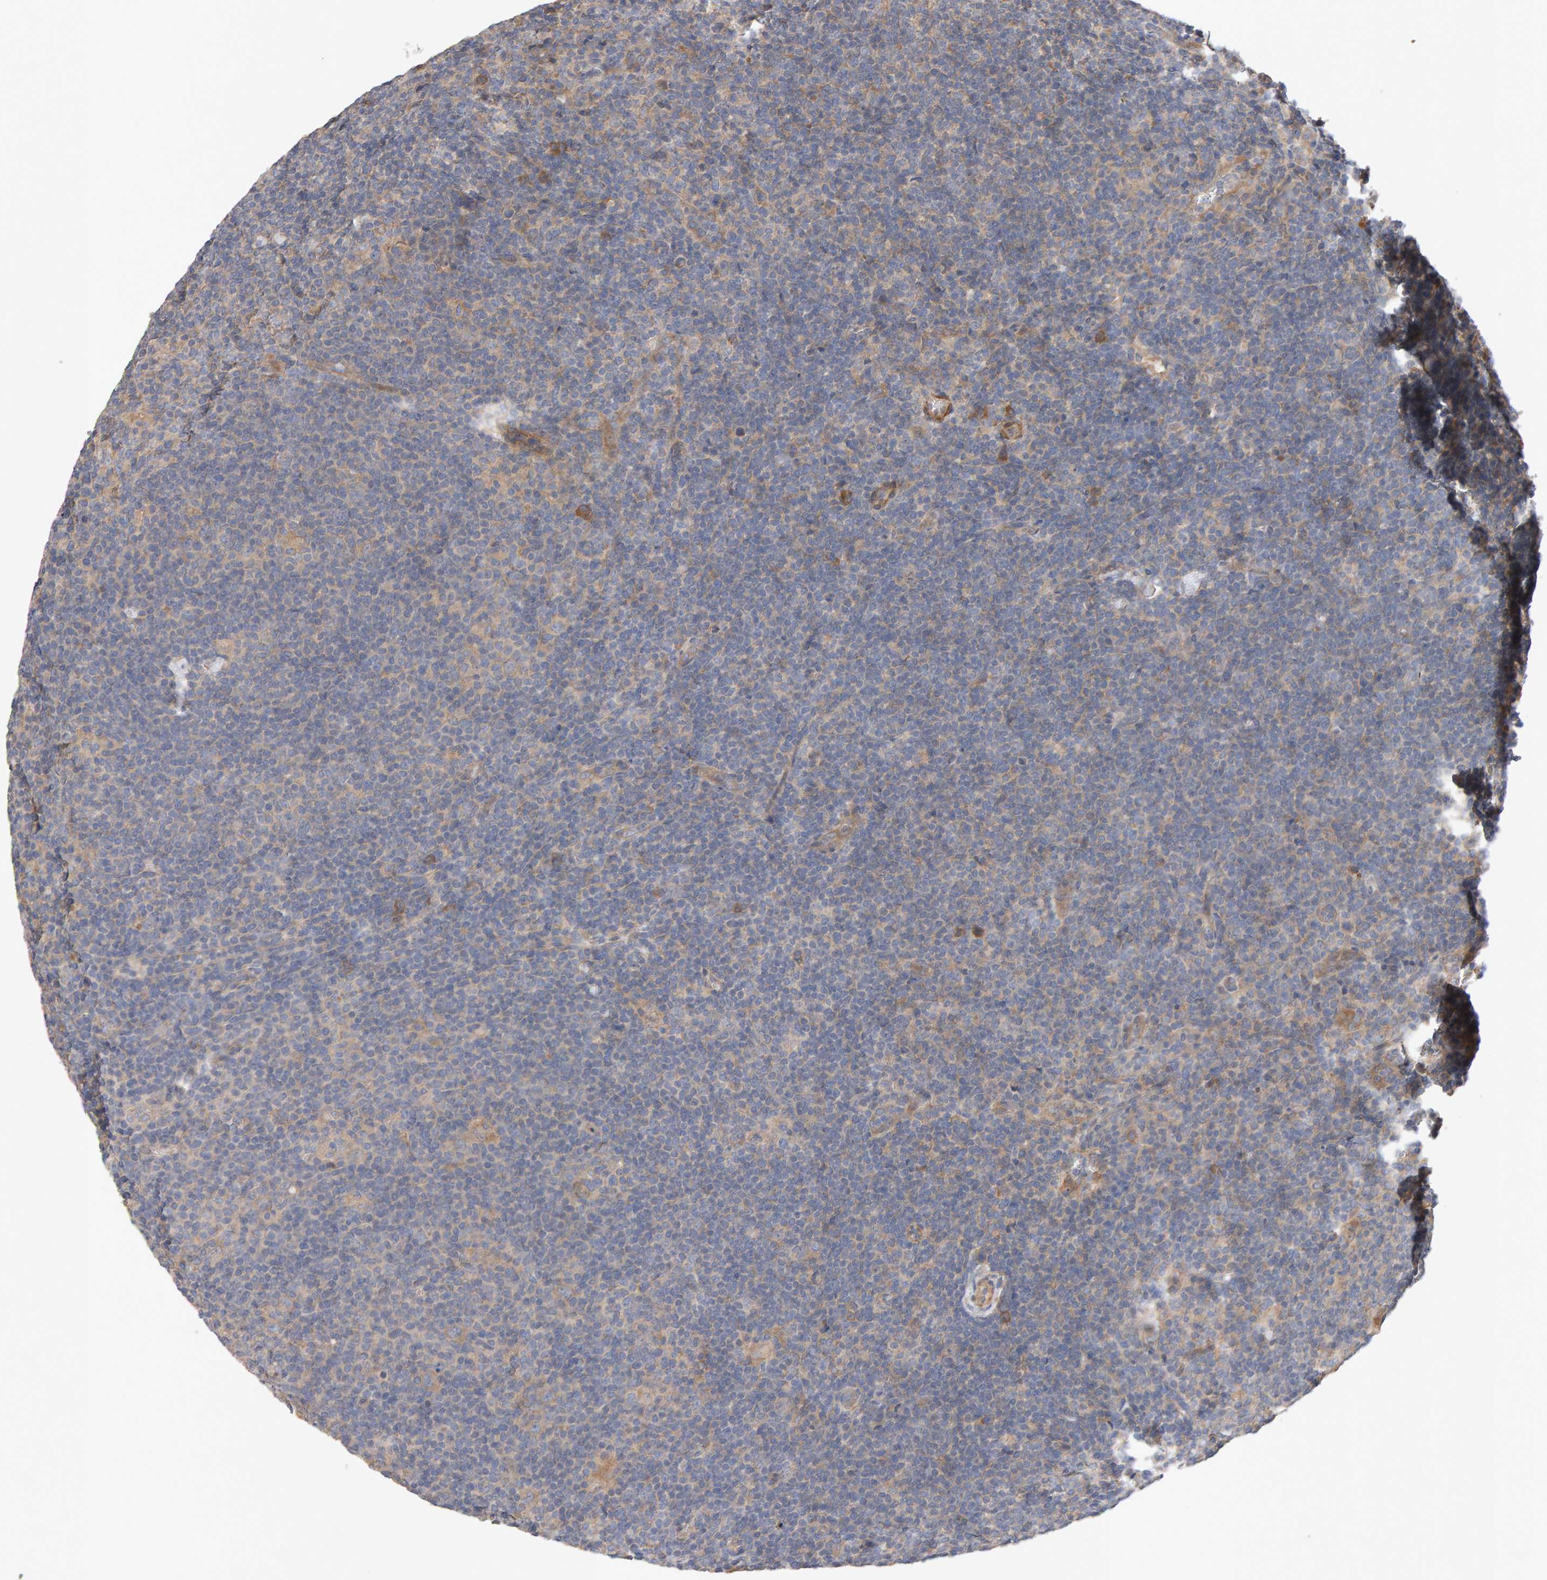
{"staining": {"intensity": "moderate", "quantity": ">75%", "location": "cytoplasmic/membranous"}, "tissue": "lymphoma", "cell_type": "Tumor cells", "image_type": "cancer", "snomed": [{"axis": "morphology", "description": "Hodgkin's disease, NOS"}, {"axis": "topography", "description": "Lymph node"}], "caption": "Protein expression analysis of human lymphoma reveals moderate cytoplasmic/membranous expression in approximately >75% of tumor cells.", "gene": "RNF19A", "patient": {"sex": "female", "age": 57}}